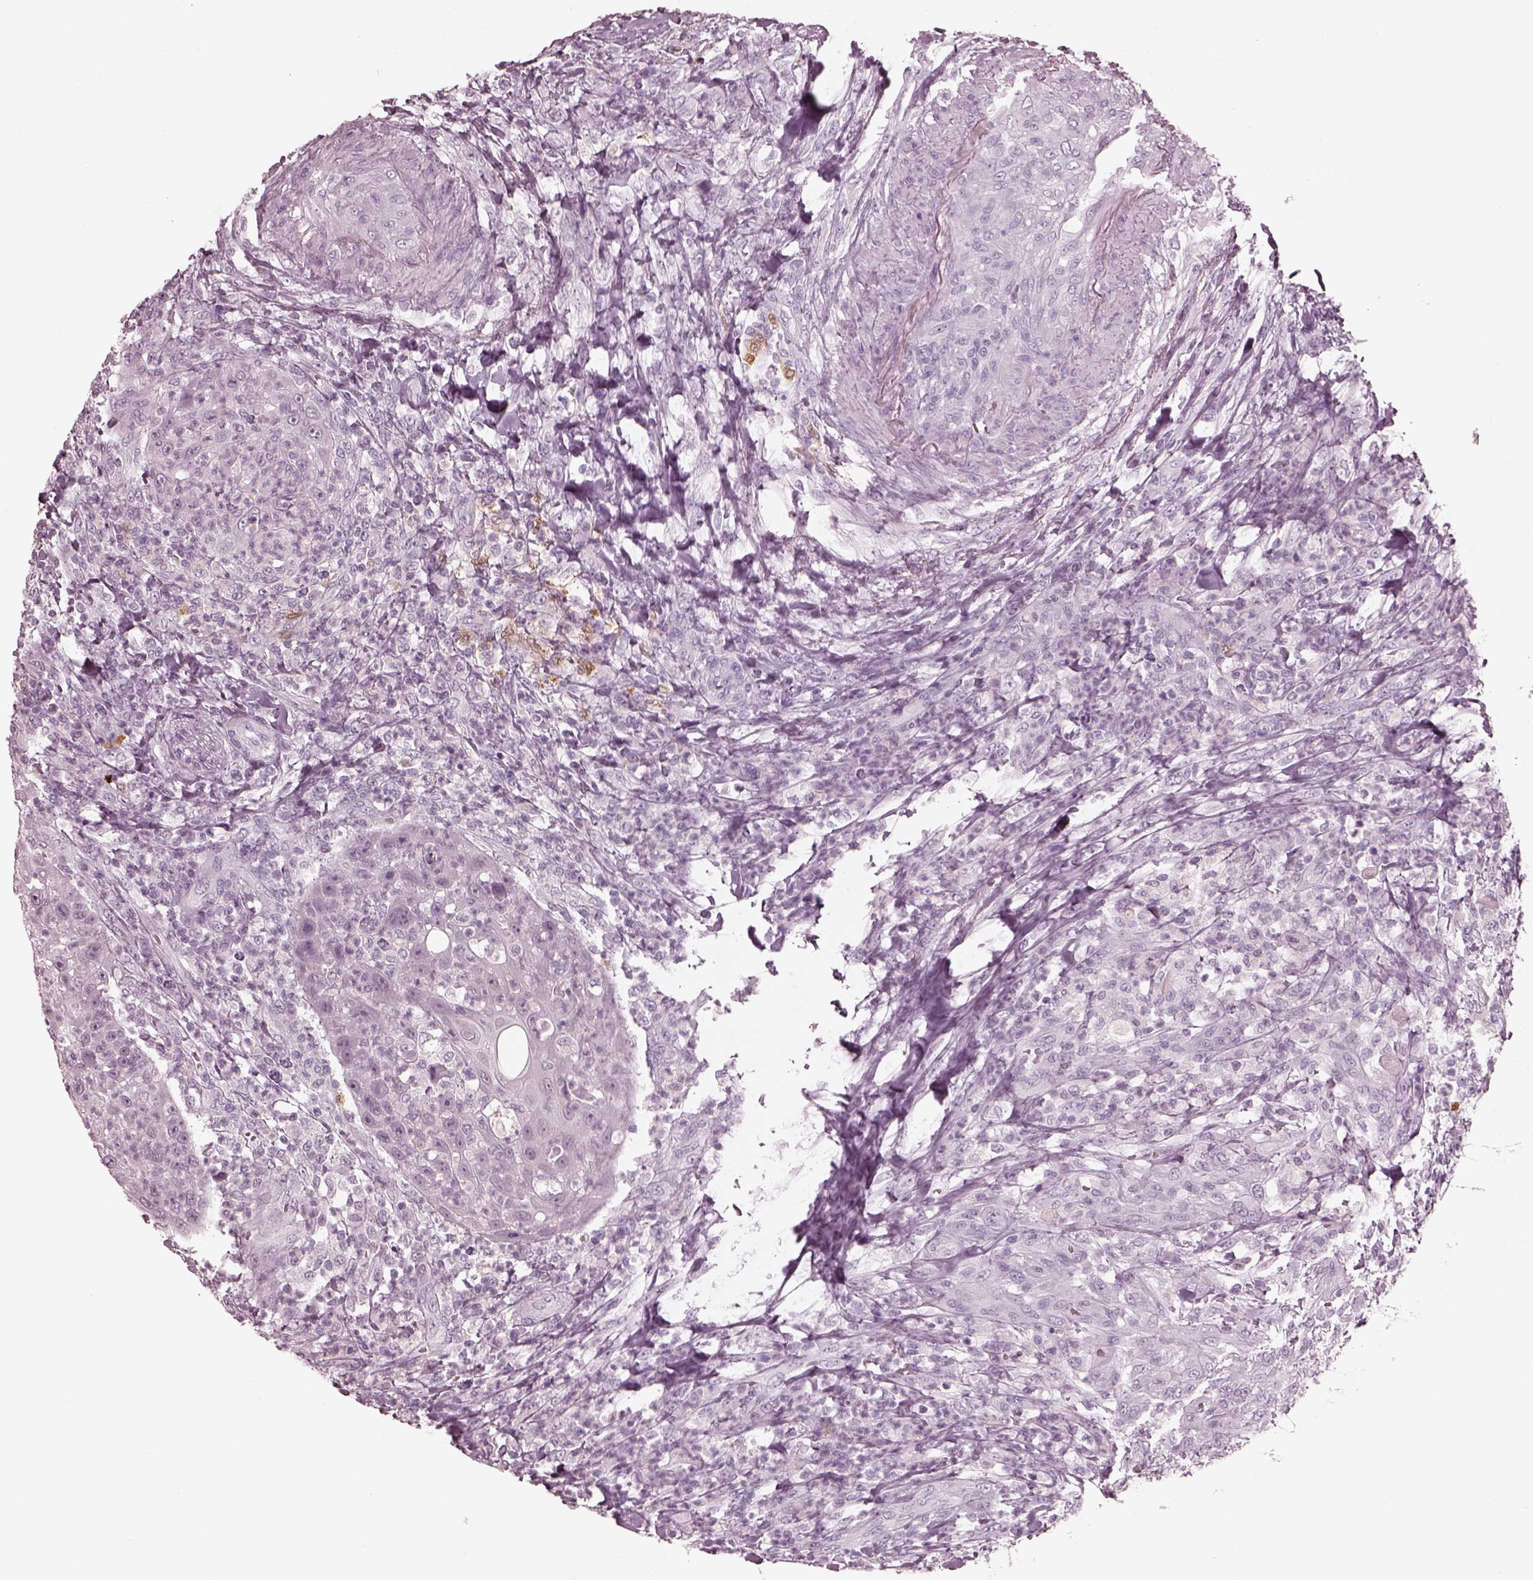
{"staining": {"intensity": "negative", "quantity": "none", "location": "none"}, "tissue": "head and neck cancer", "cell_type": "Tumor cells", "image_type": "cancer", "snomed": [{"axis": "morphology", "description": "Squamous cell carcinoma, NOS"}, {"axis": "topography", "description": "Head-Neck"}], "caption": "Tumor cells show no significant protein positivity in head and neck cancer (squamous cell carcinoma).", "gene": "C2orf81", "patient": {"sex": "male", "age": 69}}